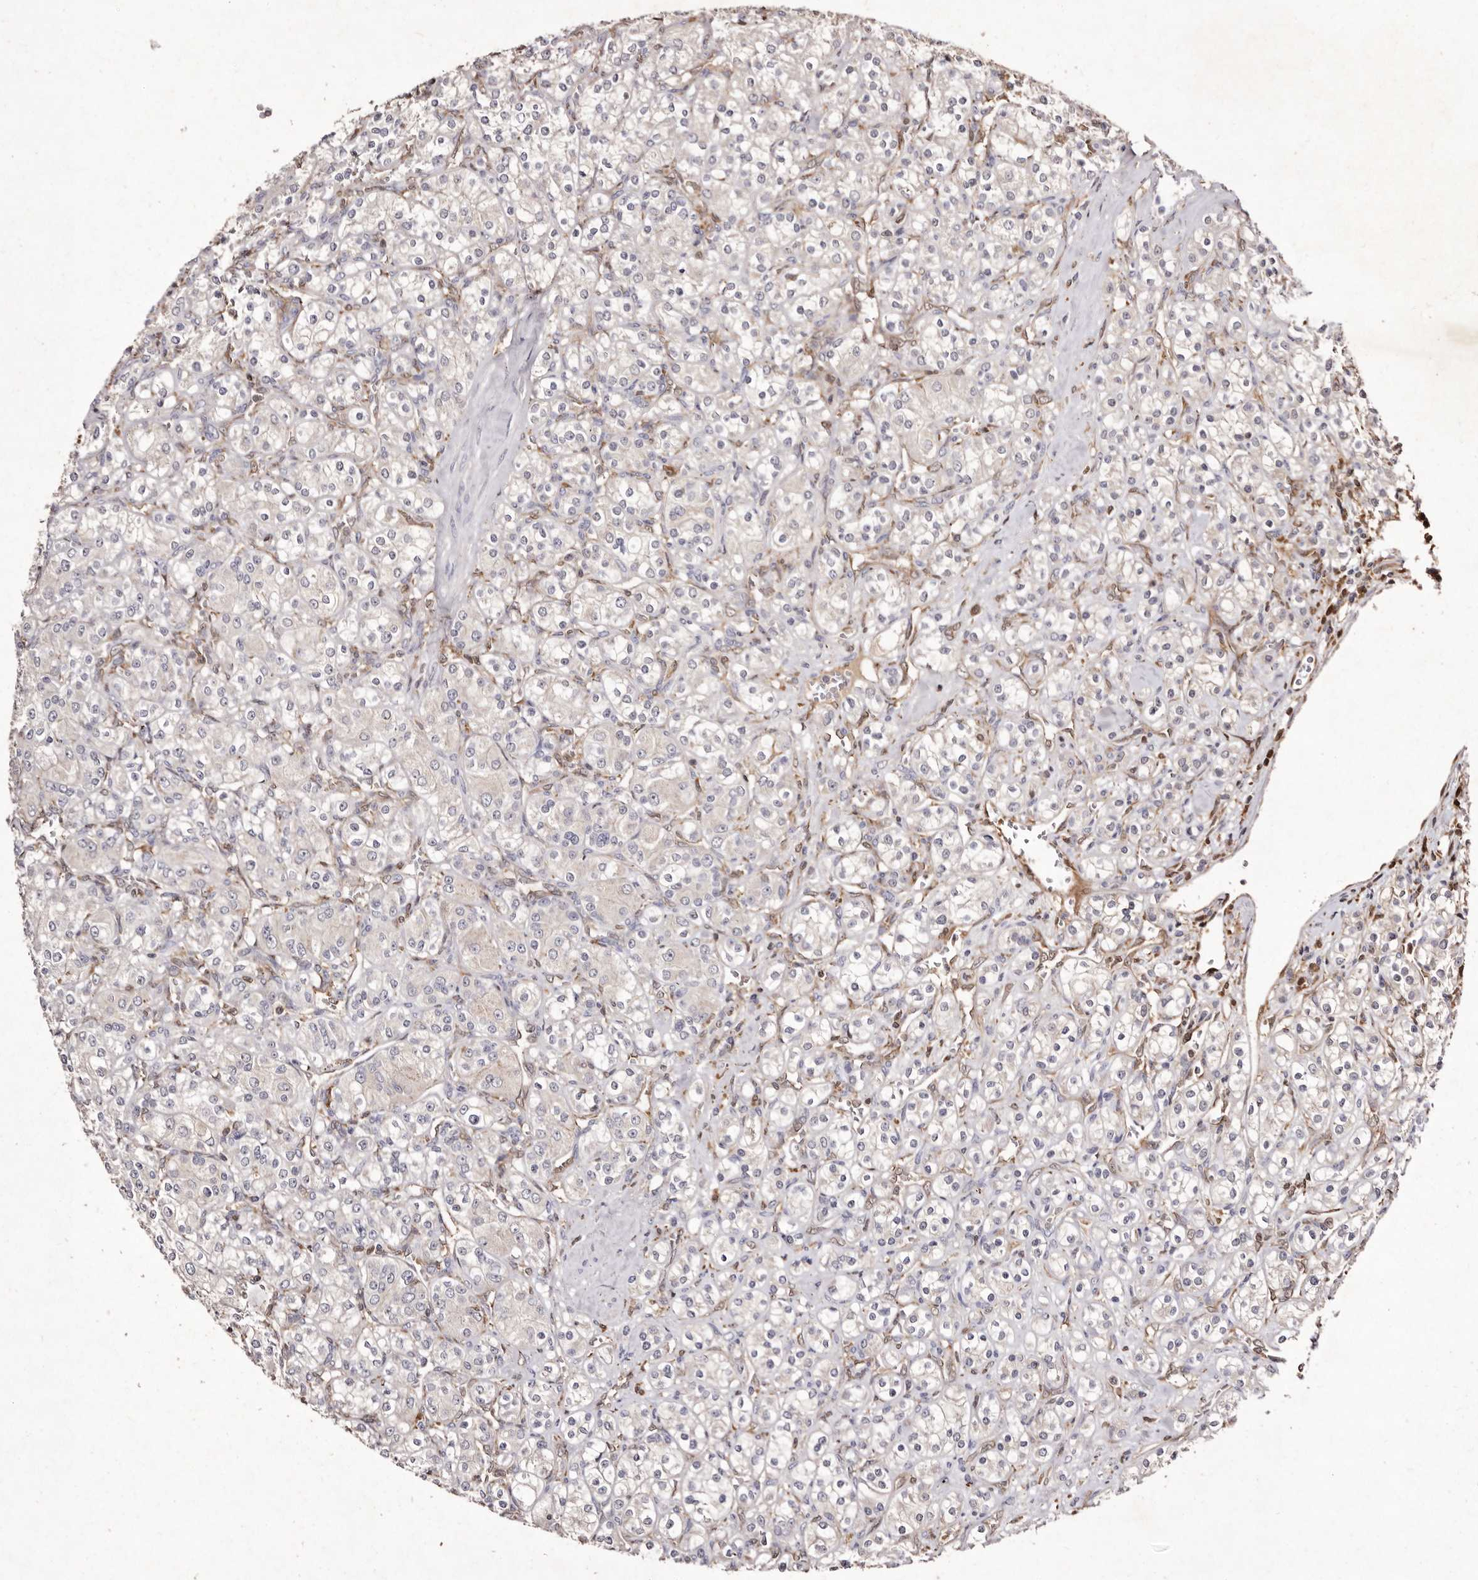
{"staining": {"intensity": "negative", "quantity": "none", "location": "none"}, "tissue": "renal cancer", "cell_type": "Tumor cells", "image_type": "cancer", "snomed": [{"axis": "morphology", "description": "Adenocarcinoma, NOS"}, {"axis": "topography", "description": "Kidney"}], "caption": "There is no significant staining in tumor cells of renal cancer (adenocarcinoma).", "gene": "GIMAP4", "patient": {"sex": "male", "age": 77}}